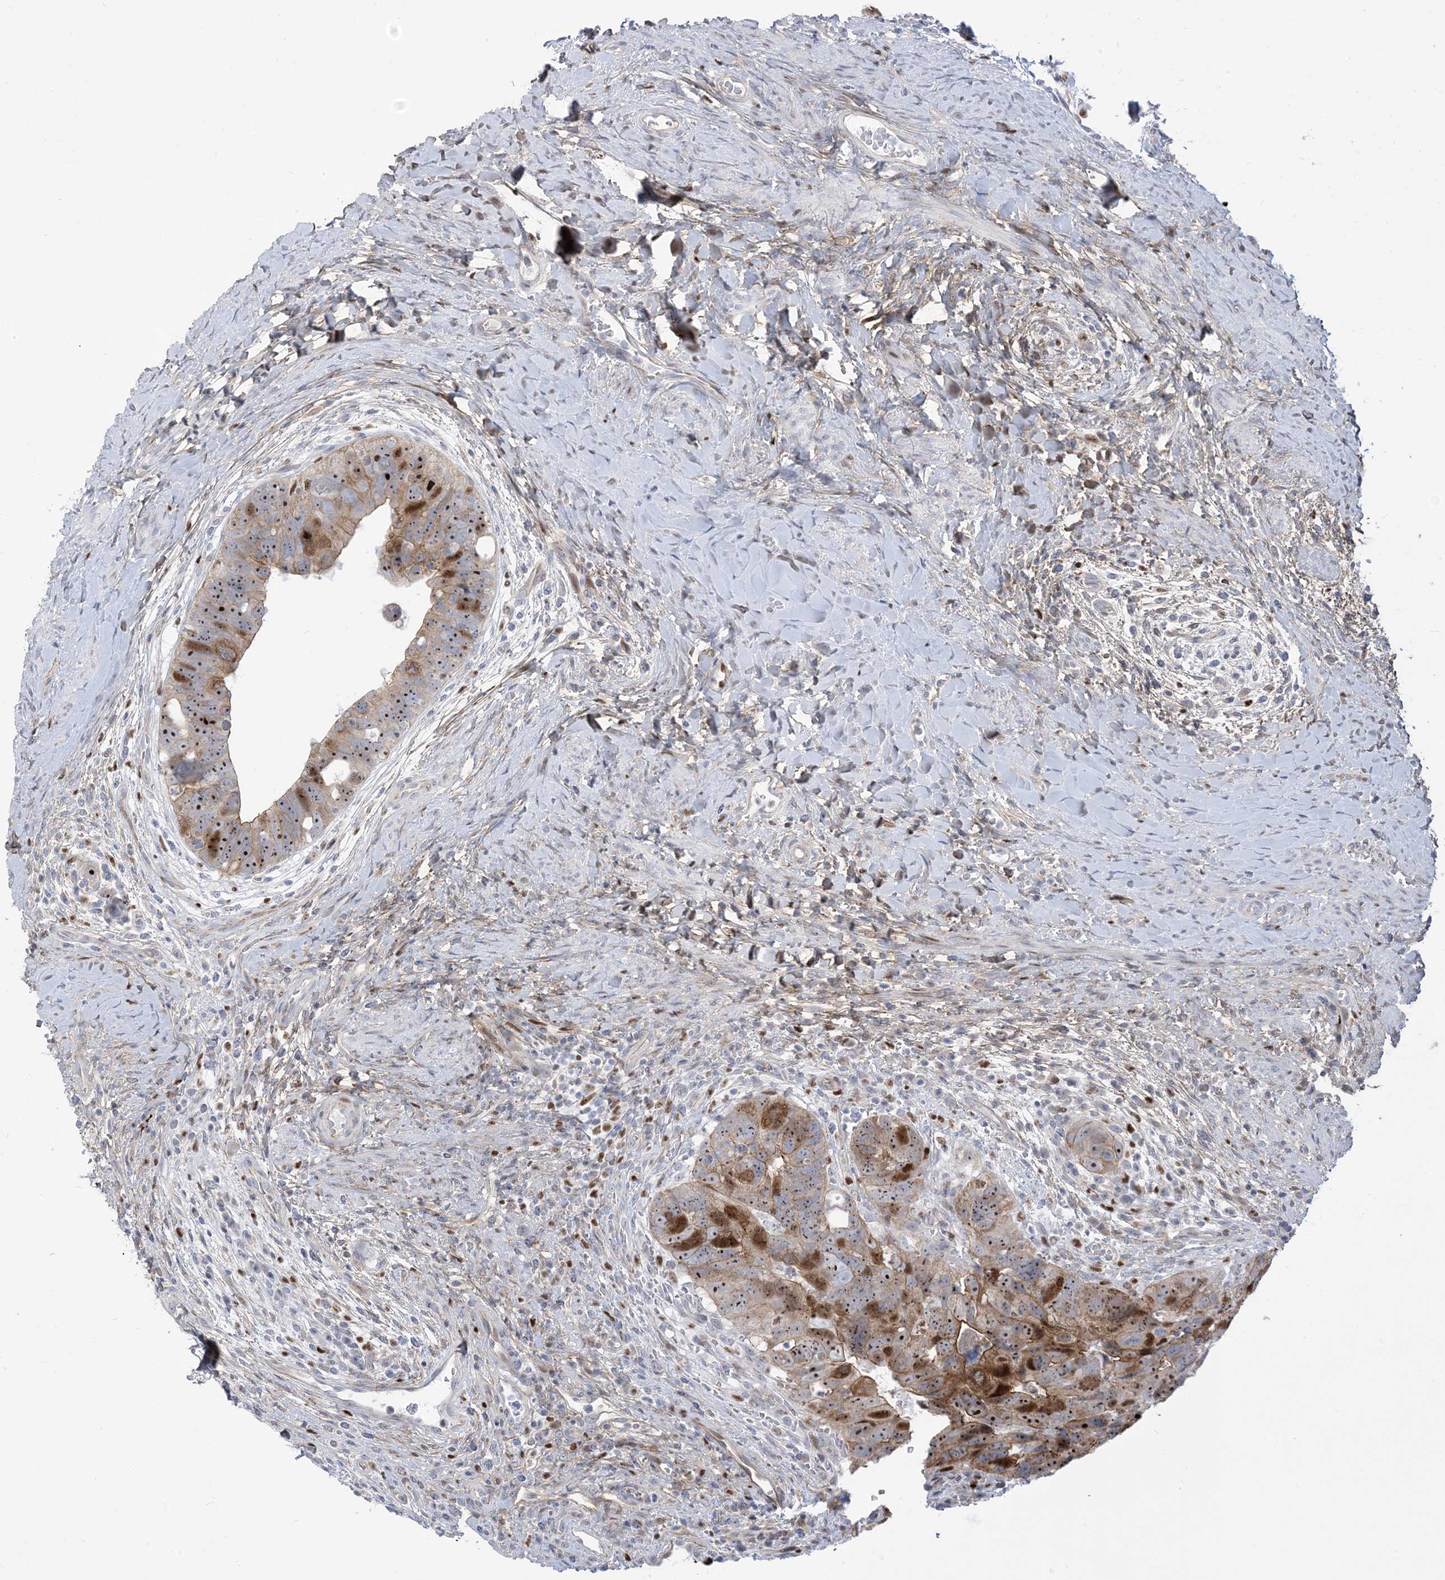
{"staining": {"intensity": "strong", "quantity": "25%-75%", "location": "cytoplasmic/membranous,nuclear"}, "tissue": "colorectal cancer", "cell_type": "Tumor cells", "image_type": "cancer", "snomed": [{"axis": "morphology", "description": "Adenocarcinoma, NOS"}, {"axis": "topography", "description": "Rectum"}], "caption": "Adenocarcinoma (colorectal) tissue shows strong cytoplasmic/membranous and nuclear positivity in about 25%-75% of tumor cells", "gene": "MARS2", "patient": {"sex": "male", "age": 59}}